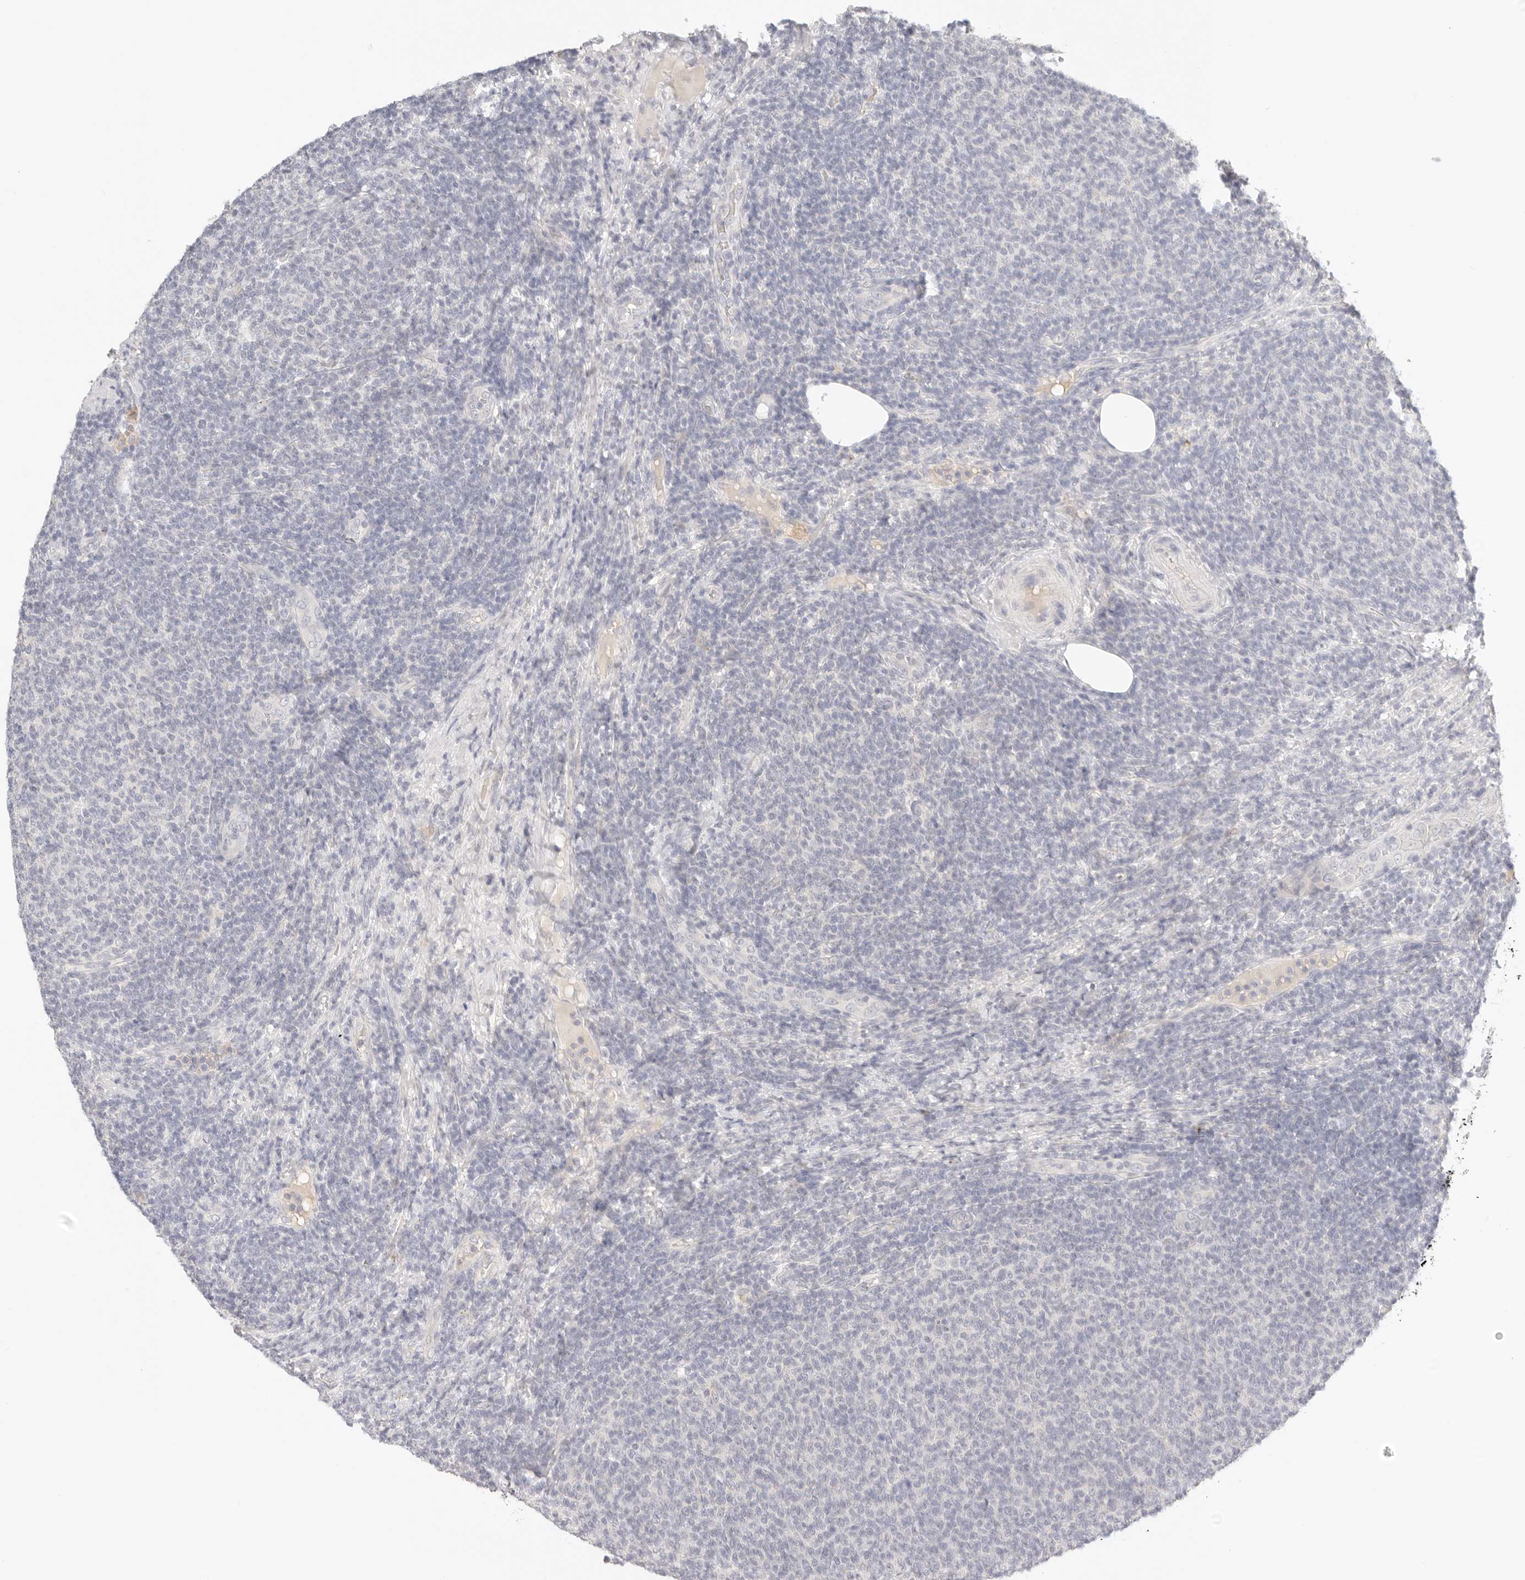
{"staining": {"intensity": "negative", "quantity": "none", "location": "none"}, "tissue": "lymphoma", "cell_type": "Tumor cells", "image_type": "cancer", "snomed": [{"axis": "morphology", "description": "Malignant lymphoma, non-Hodgkin's type, Low grade"}, {"axis": "topography", "description": "Lymph node"}], "caption": "A micrograph of lymphoma stained for a protein demonstrates no brown staining in tumor cells.", "gene": "CEP120", "patient": {"sex": "male", "age": 66}}